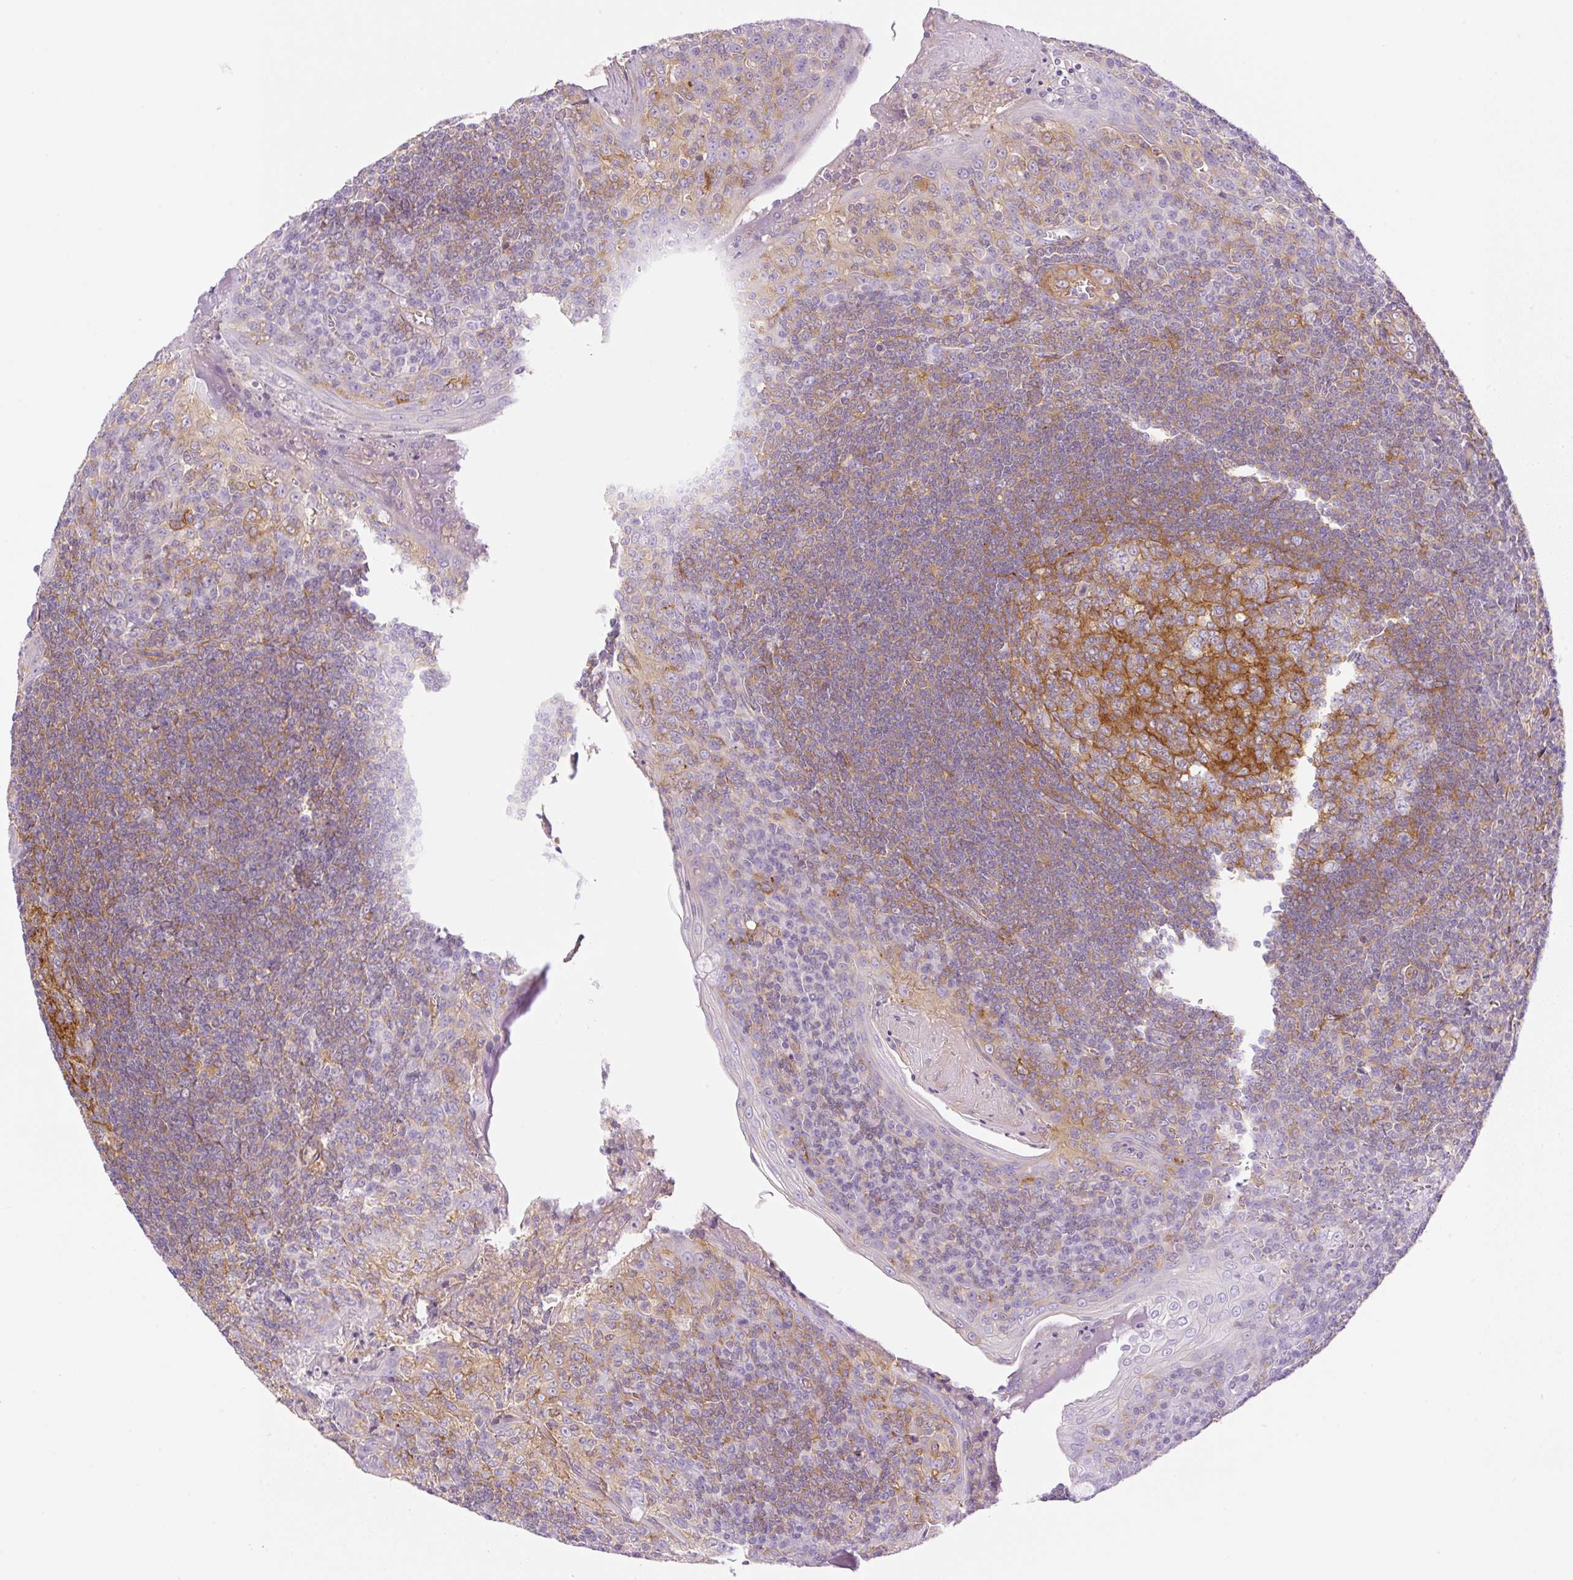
{"staining": {"intensity": "moderate", "quantity": "25%-75%", "location": "cytoplasmic/membranous"}, "tissue": "tonsil", "cell_type": "Germinal center cells", "image_type": "normal", "snomed": [{"axis": "morphology", "description": "Normal tissue, NOS"}, {"axis": "topography", "description": "Tonsil"}], "caption": "Tonsil stained with immunohistochemistry shows moderate cytoplasmic/membranous expression in about 25%-75% of germinal center cells.", "gene": "EHD1", "patient": {"sex": "male", "age": 27}}